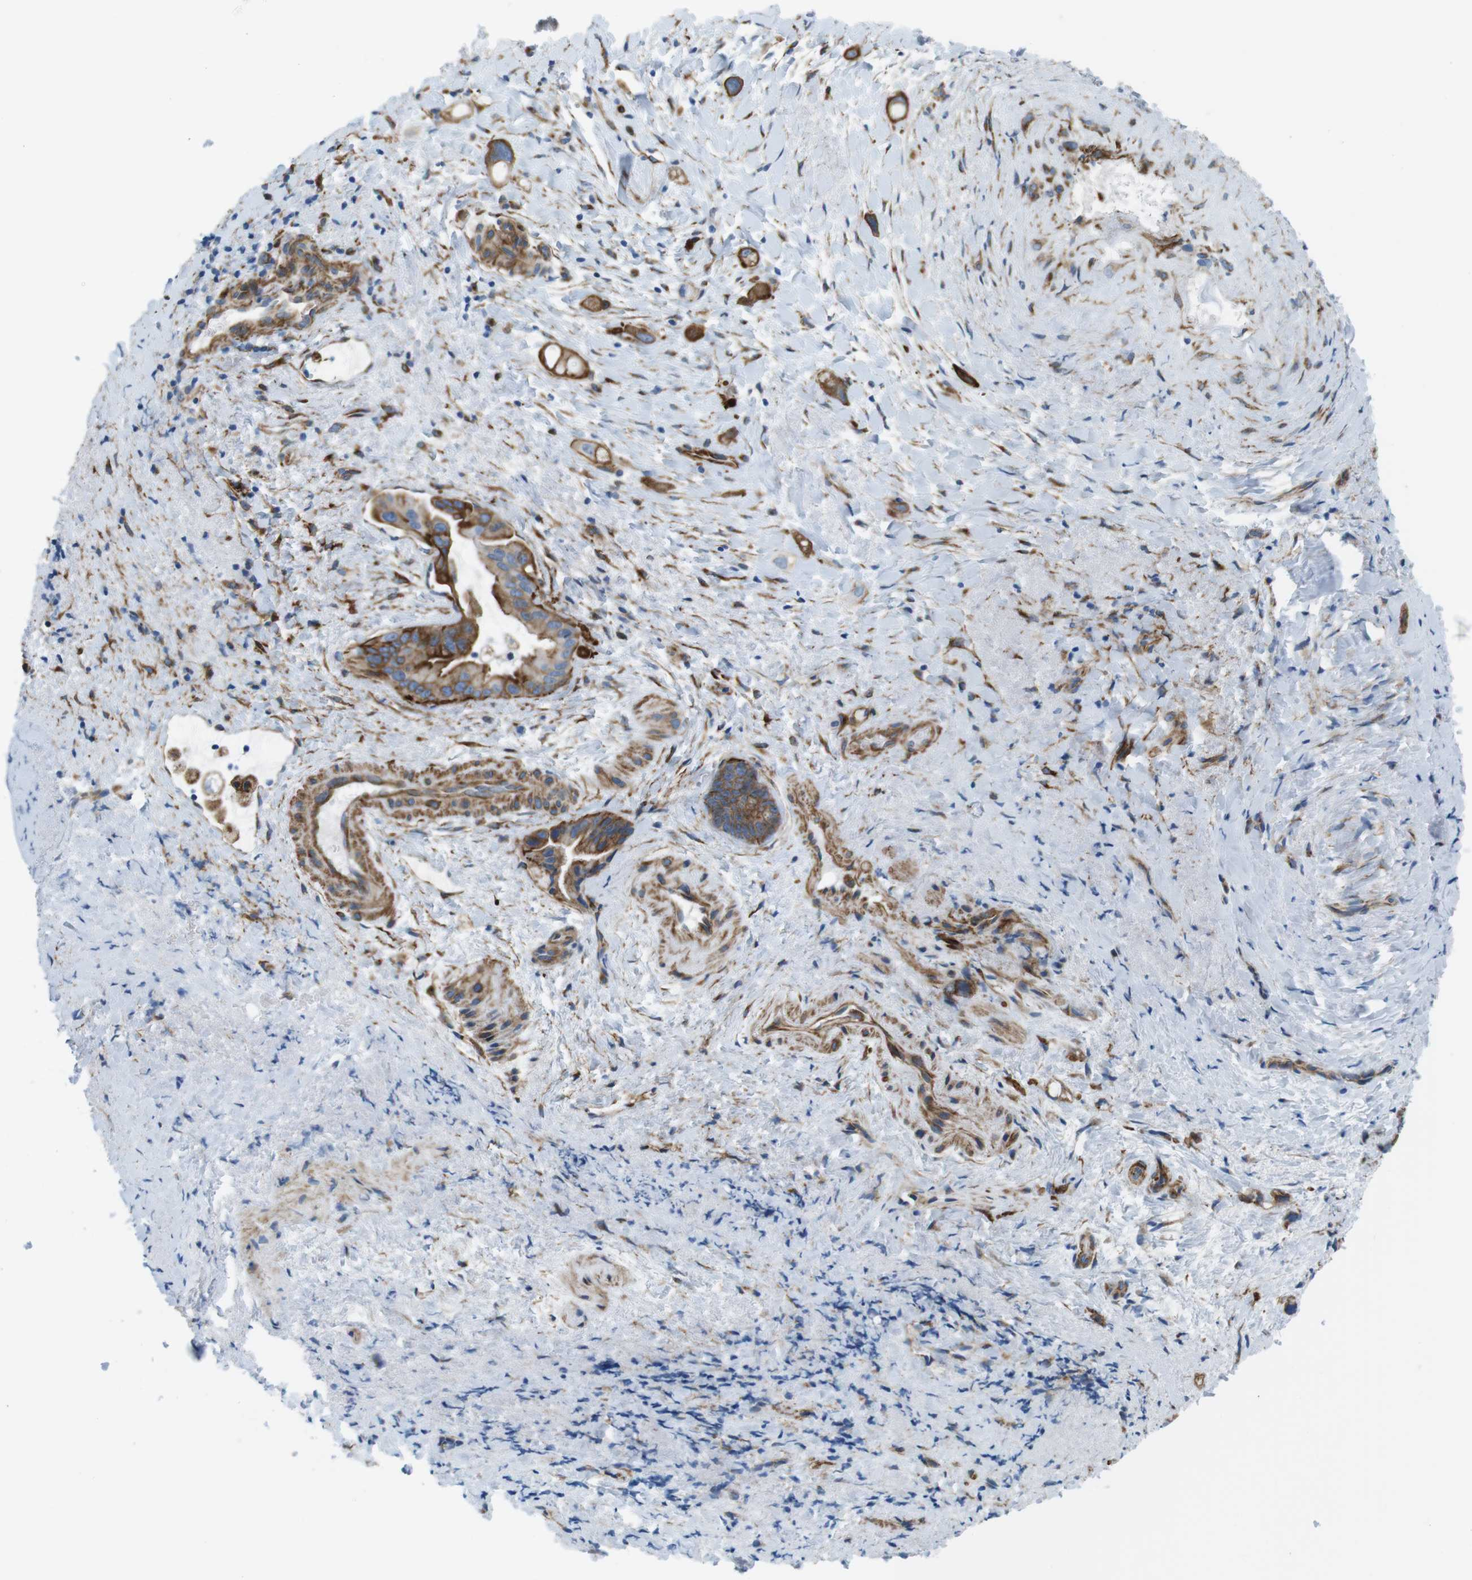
{"staining": {"intensity": "strong", "quantity": ">75%", "location": "cytoplasmic/membranous"}, "tissue": "liver cancer", "cell_type": "Tumor cells", "image_type": "cancer", "snomed": [{"axis": "morphology", "description": "Cholangiocarcinoma"}, {"axis": "topography", "description": "Liver"}], "caption": "Approximately >75% of tumor cells in liver cancer reveal strong cytoplasmic/membranous protein positivity as visualized by brown immunohistochemical staining.", "gene": "MYH9", "patient": {"sex": "female", "age": 65}}